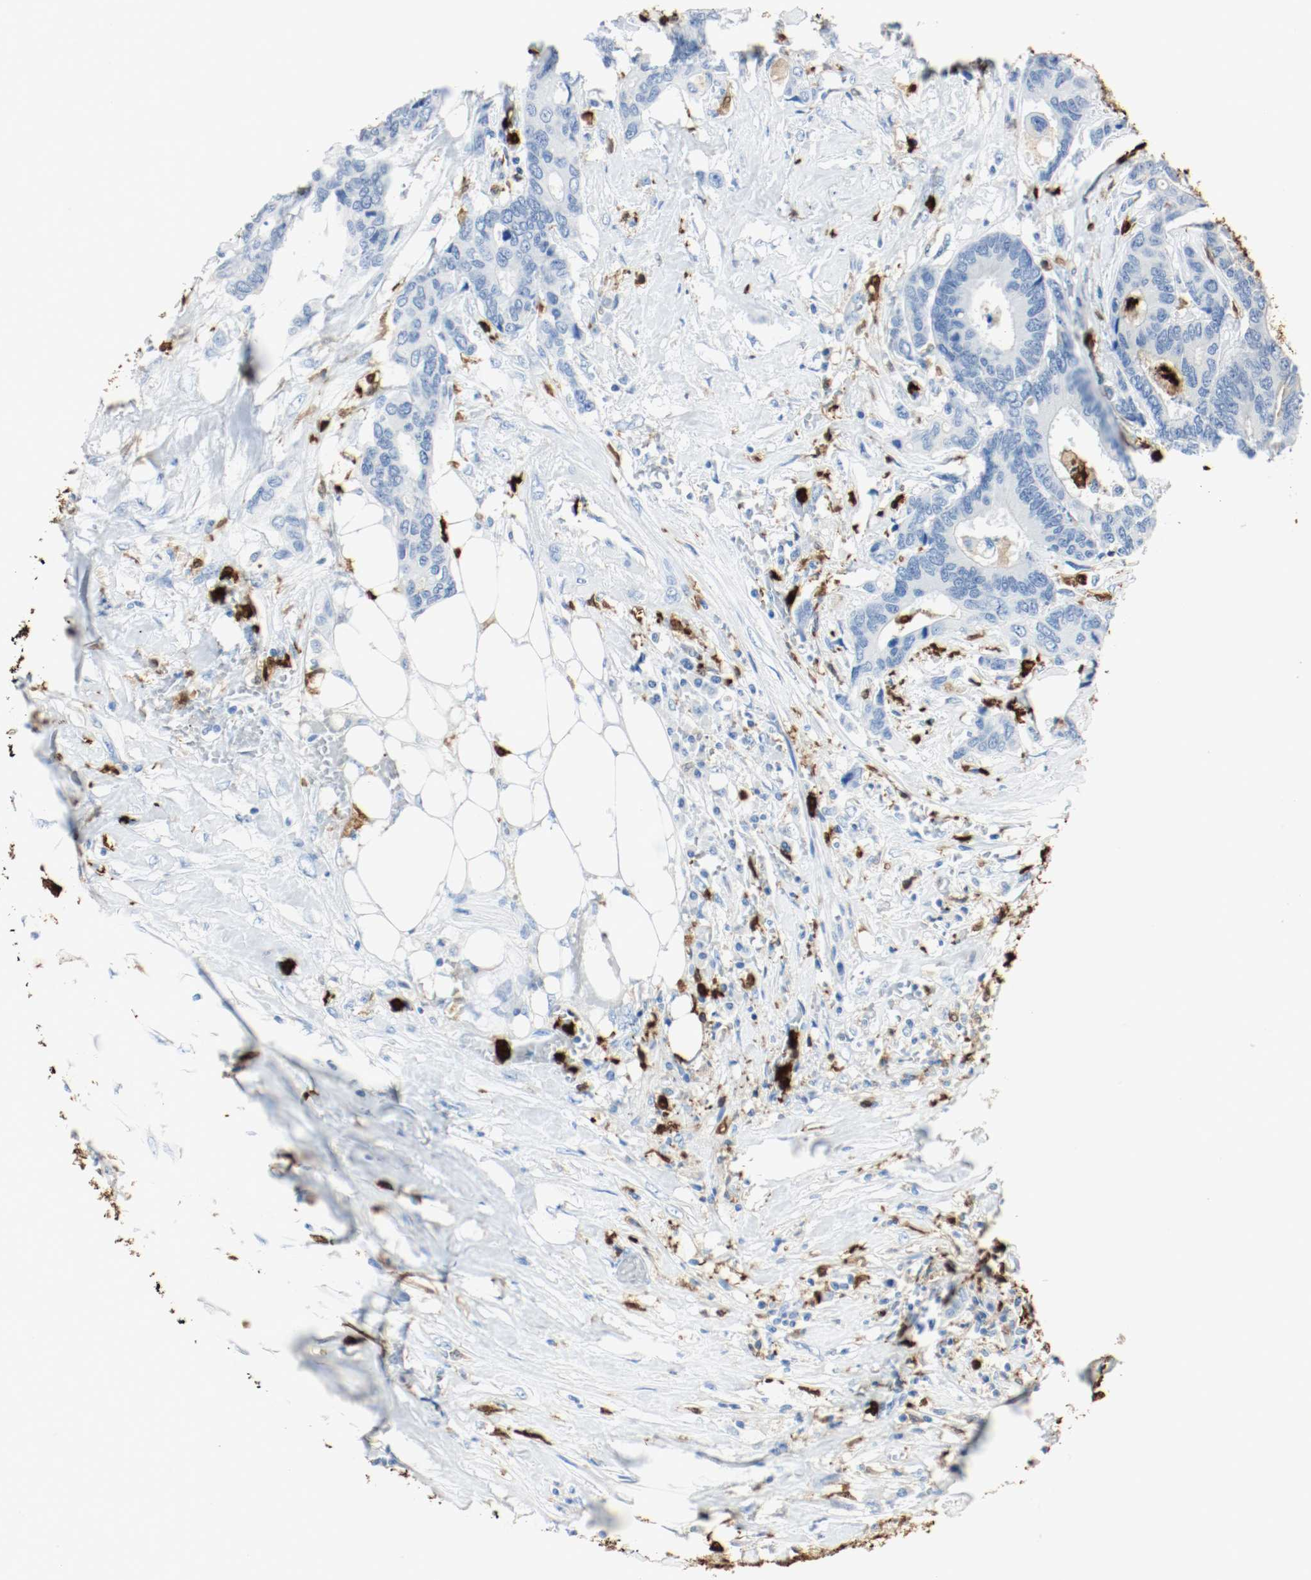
{"staining": {"intensity": "negative", "quantity": "none", "location": "none"}, "tissue": "colorectal cancer", "cell_type": "Tumor cells", "image_type": "cancer", "snomed": [{"axis": "morphology", "description": "Adenocarcinoma, NOS"}, {"axis": "topography", "description": "Rectum"}], "caption": "A high-resolution micrograph shows immunohistochemistry staining of adenocarcinoma (colorectal), which reveals no significant expression in tumor cells.", "gene": "S100A9", "patient": {"sex": "male", "age": 55}}